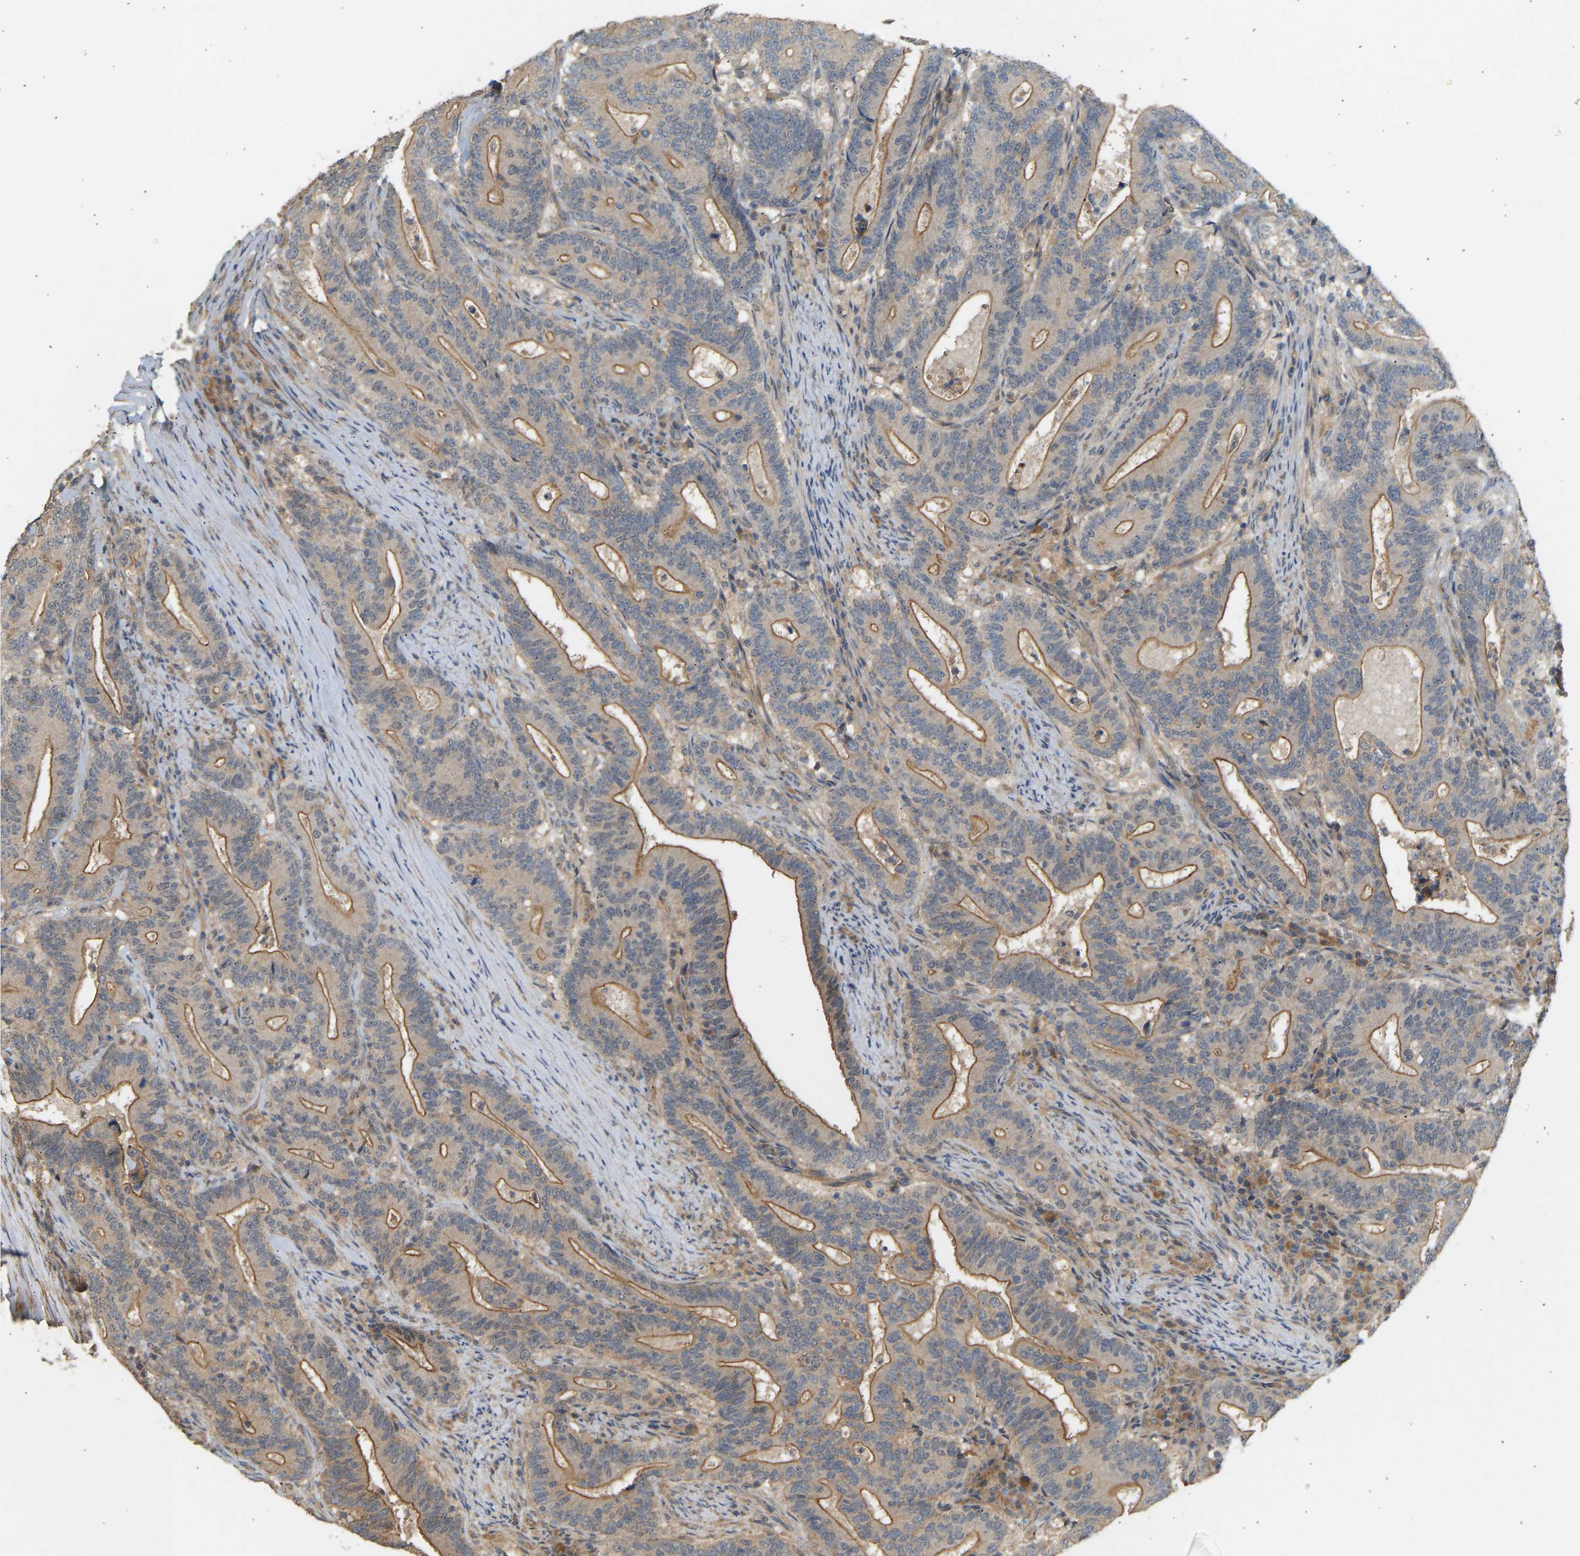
{"staining": {"intensity": "moderate", "quantity": ">75%", "location": "cytoplasmic/membranous"}, "tissue": "colorectal cancer", "cell_type": "Tumor cells", "image_type": "cancer", "snomed": [{"axis": "morphology", "description": "Adenocarcinoma, NOS"}, {"axis": "topography", "description": "Colon"}], "caption": "IHC of human adenocarcinoma (colorectal) shows medium levels of moderate cytoplasmic/membranous positivity in about >75% of tumor cells.", "gene": "RGL1", "patient": {"sex": "female", "age": 66}}